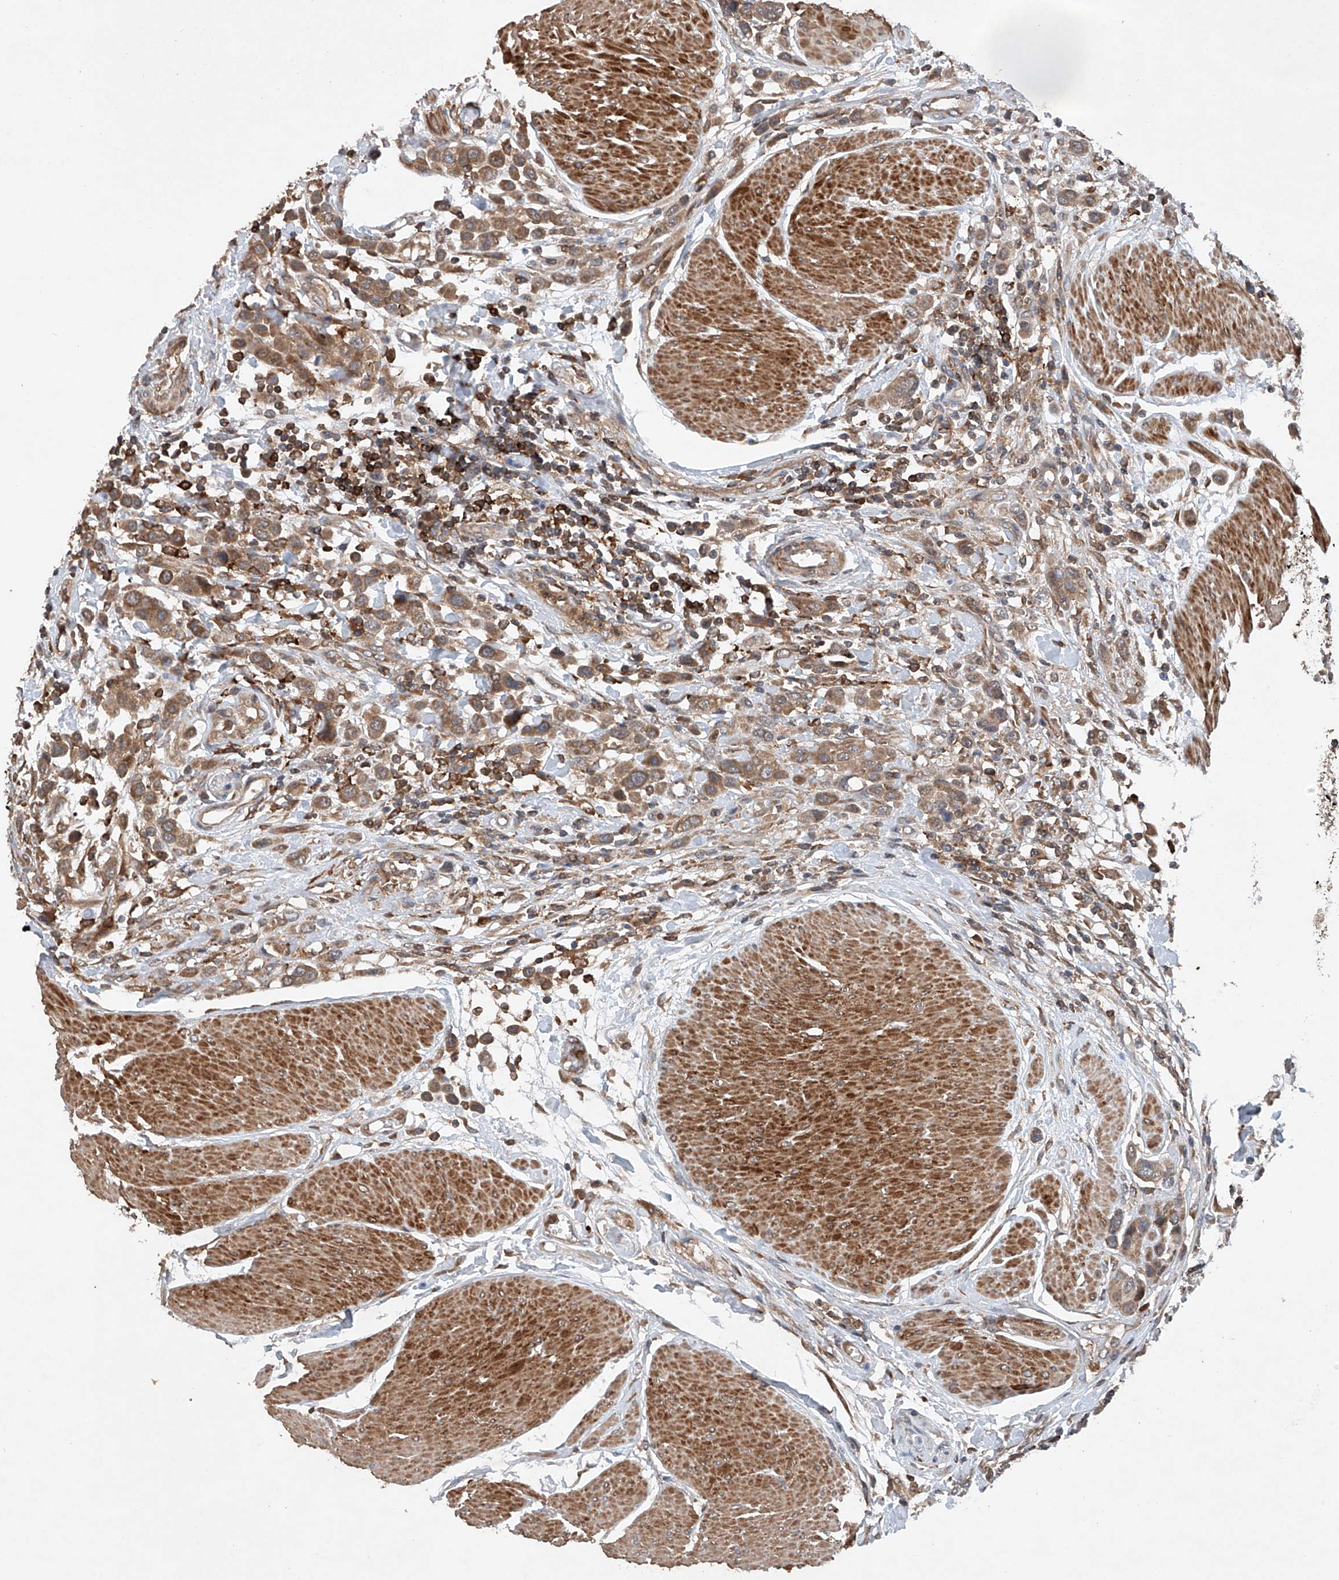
{"staining": {"intensity": "moderate", "quantity": ">75%", "location": "cytoplasmic/membranous"}, "tissue": "urothelial cancer", "cell_type": "Tumor cells", "image_type": "cancer", "snomed": [{"axis": "morphology", "description": "Urothelial carcinoma, High grade"}, {"axis": "topography", "description": "Urinary bladder"}], "caption": "A medium amount of moderate cytoplasmic/membranous staining is identified in approximately >75% of tumor cells in urothelial cancer tissue.", "gene": "CEP85L", "patient": {"sex": "male", "age": 50}}